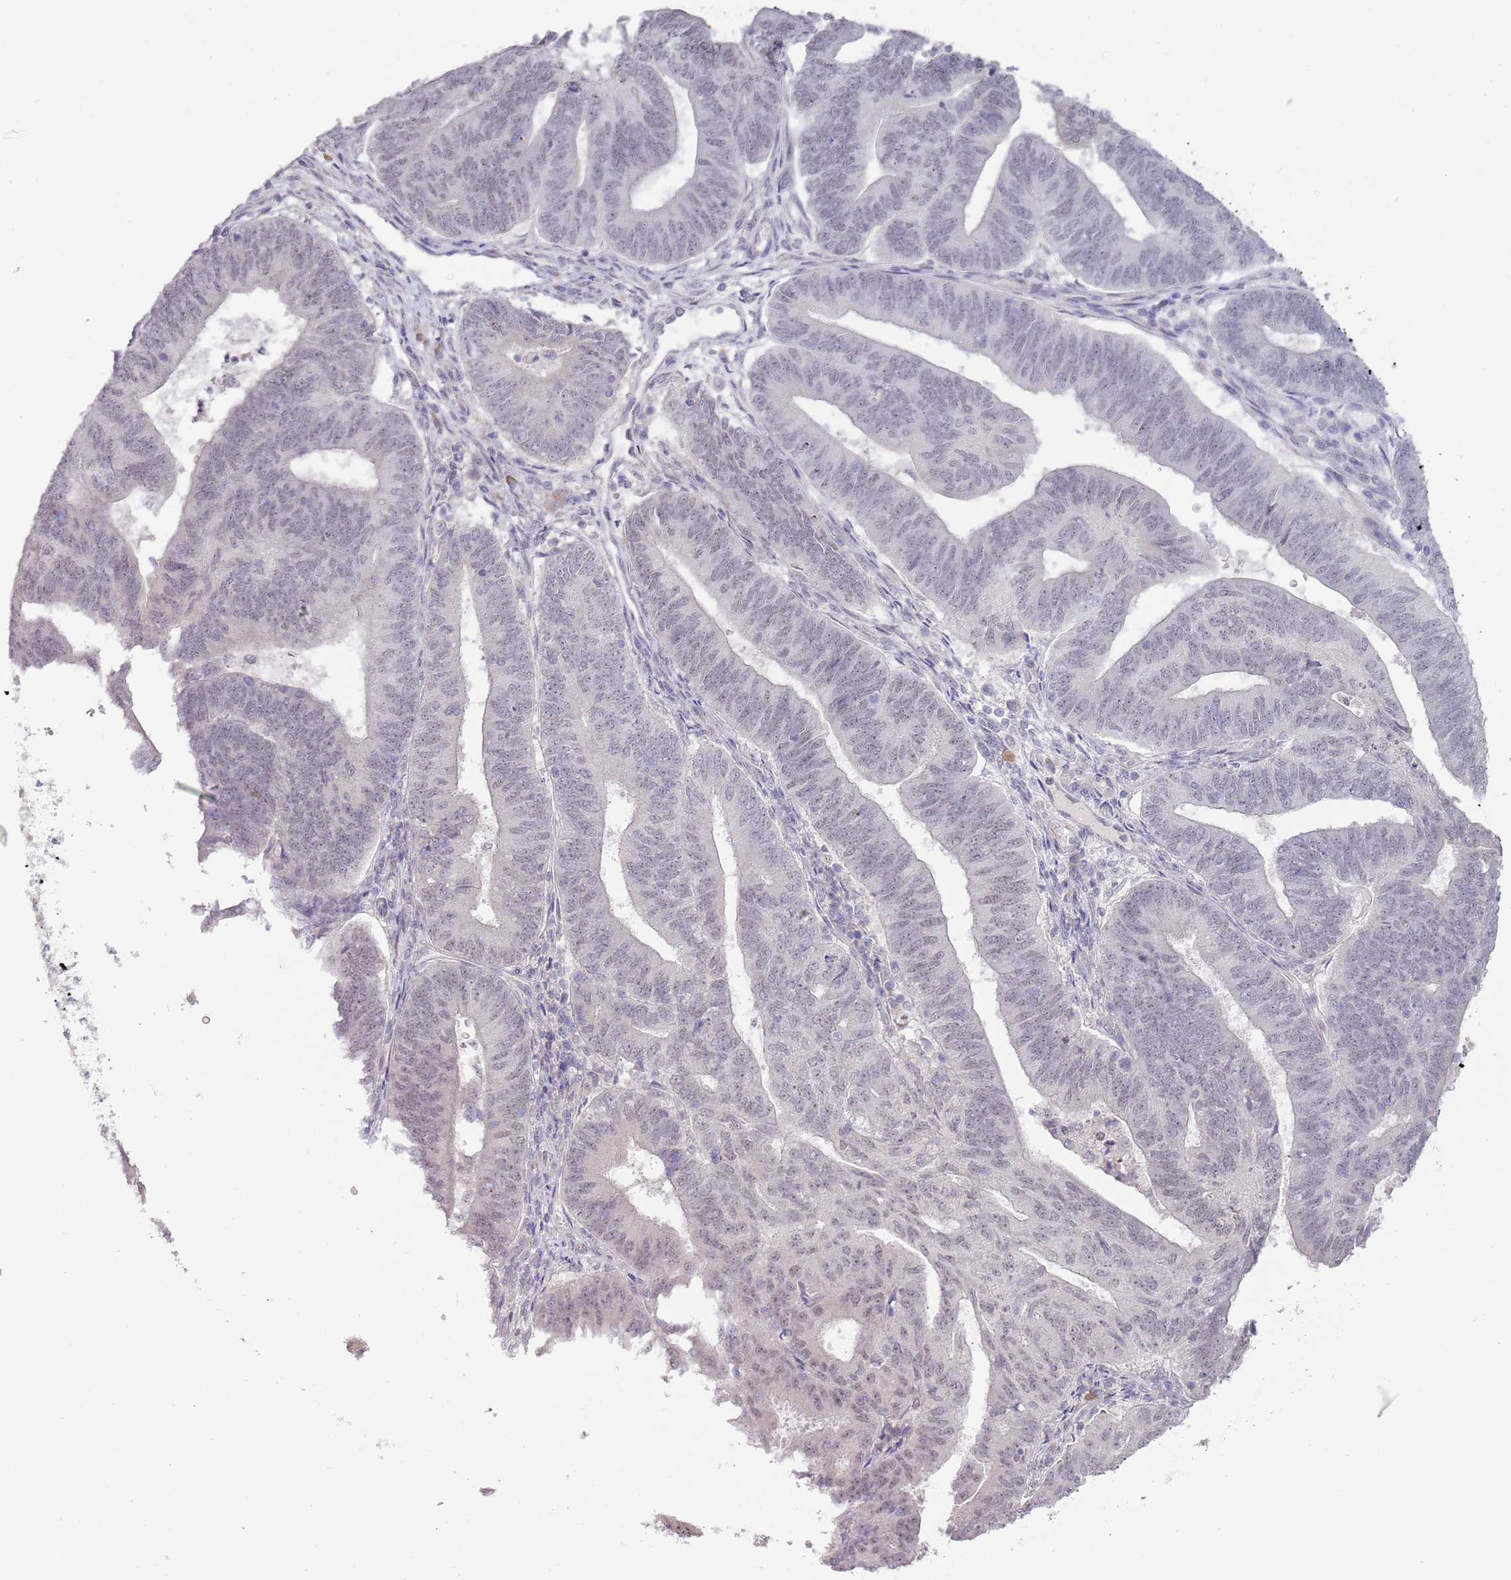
{"staining": {"intensity": "weak", "quantity": "<25%", "location": "nuclear"}, "tissue": "endometrial cancer", "cell_type": "Tumor cells", "image_type": "cancer", "snomed": [{"axis": "morphology", "description": "Adenocarcinoma, NOS"}, {"axis": "topography", "description": "Endometrium"}], "caption": "Tumor cells show no significant protein positivity in endometrial adenocarcinoma. (DAB immunohistochemistry visualized using brightfield microscopy, high magnification).", "gene": "NBPF3", "patient": {"sex": "female", "age": 70}}